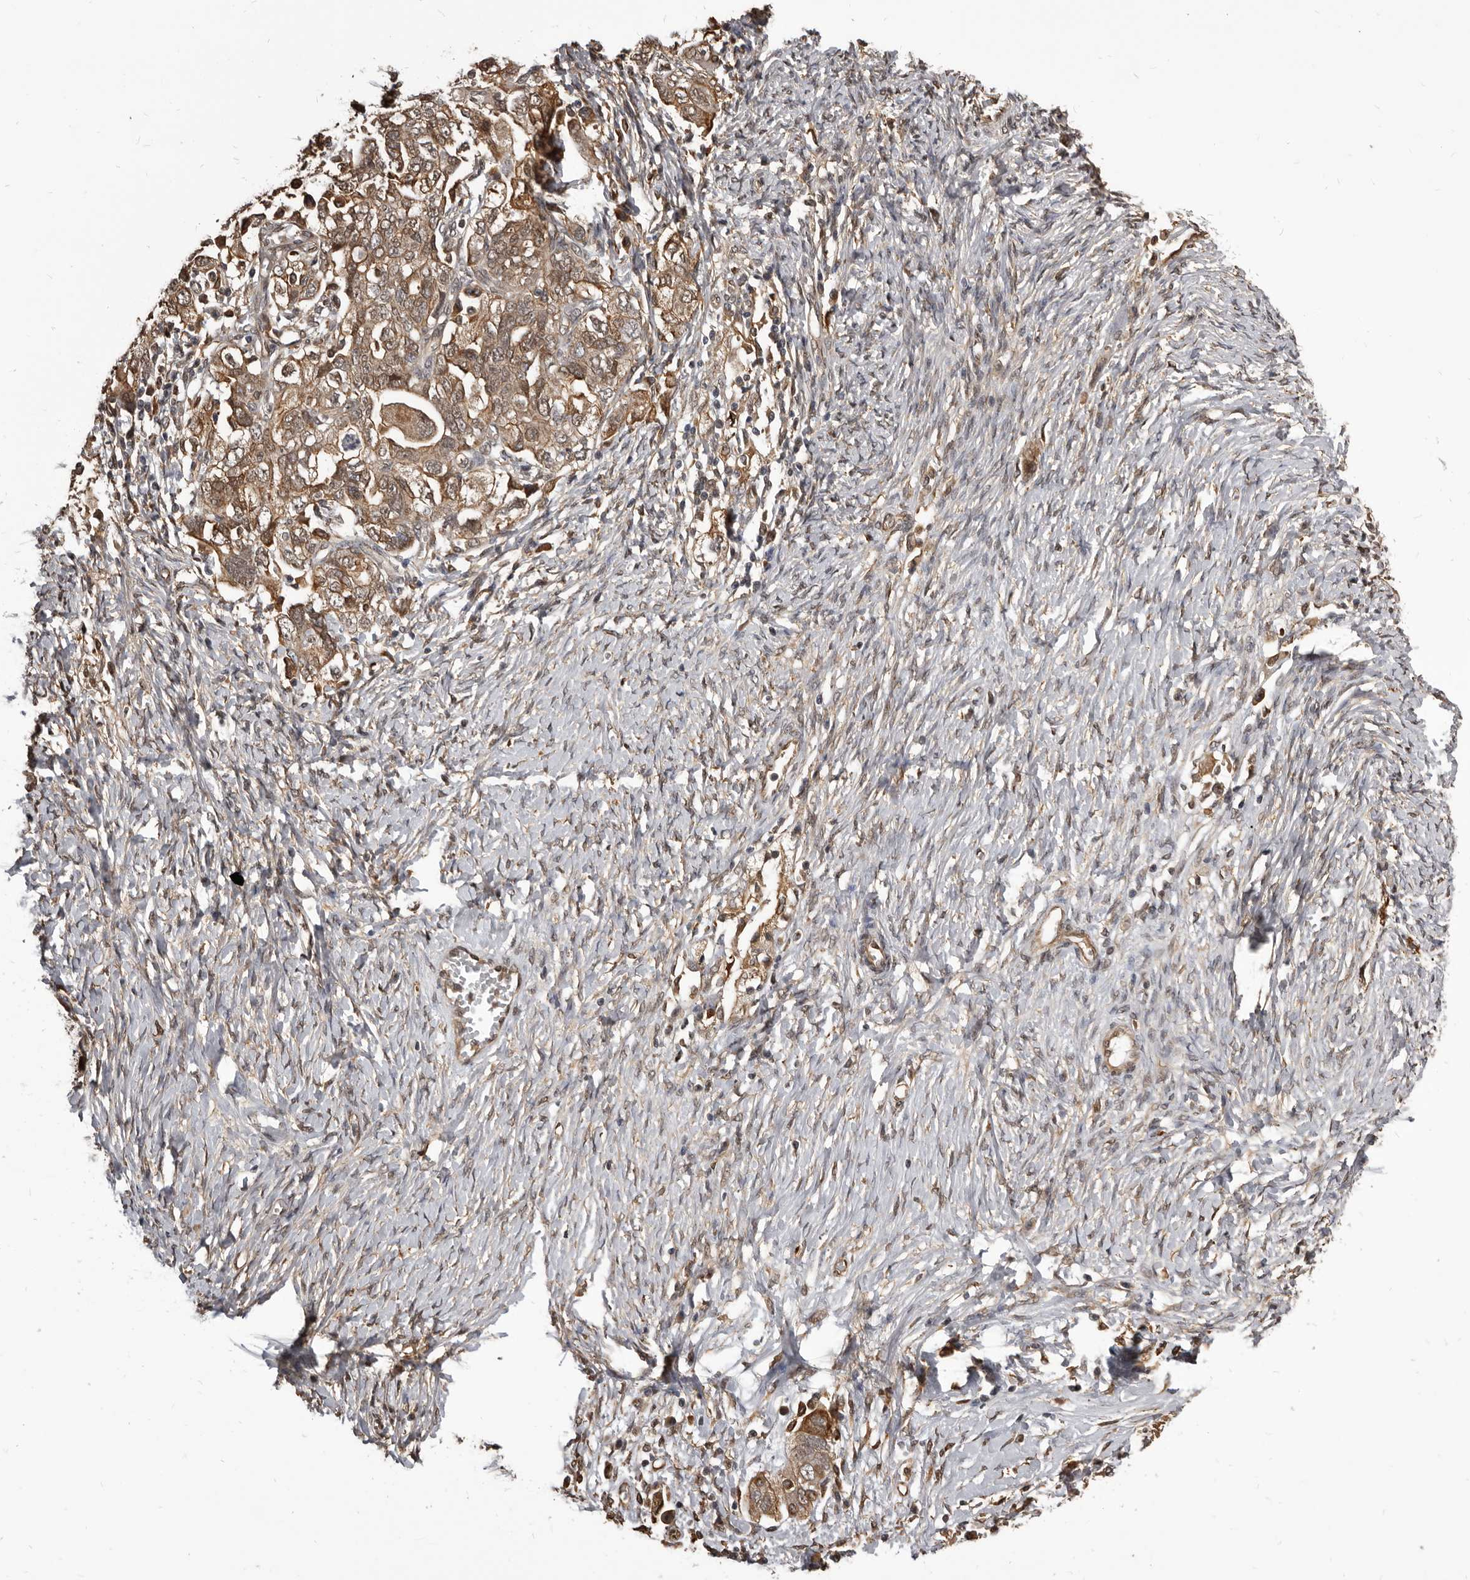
{"staining": {"intensity": "moderate", "quantity": ">75%", "location": "cytoplasmic/membranous"}, "tissue": "ovarian cancer", "cell_type": "Tumor cells", "image_type": "cancer", "snomed": [{"axis": "morphology", "description": "Carcinoma, NOS"}, {"axis": "morphology", "description": "Cystadenocarcinoma, serous, NOS"}, {"axis": "topography", "description": "Ovary"}], "caption": "Immunohistochemistry (IHC) image of human ovarian cancer stained for a protein (brown), which exhibits medium levels of moderate cytoplasmic/membranous staining in about >75% of tumor cells.", "gene": "ADAMTS20", "patient": {"sex": "female", "age": 69}}